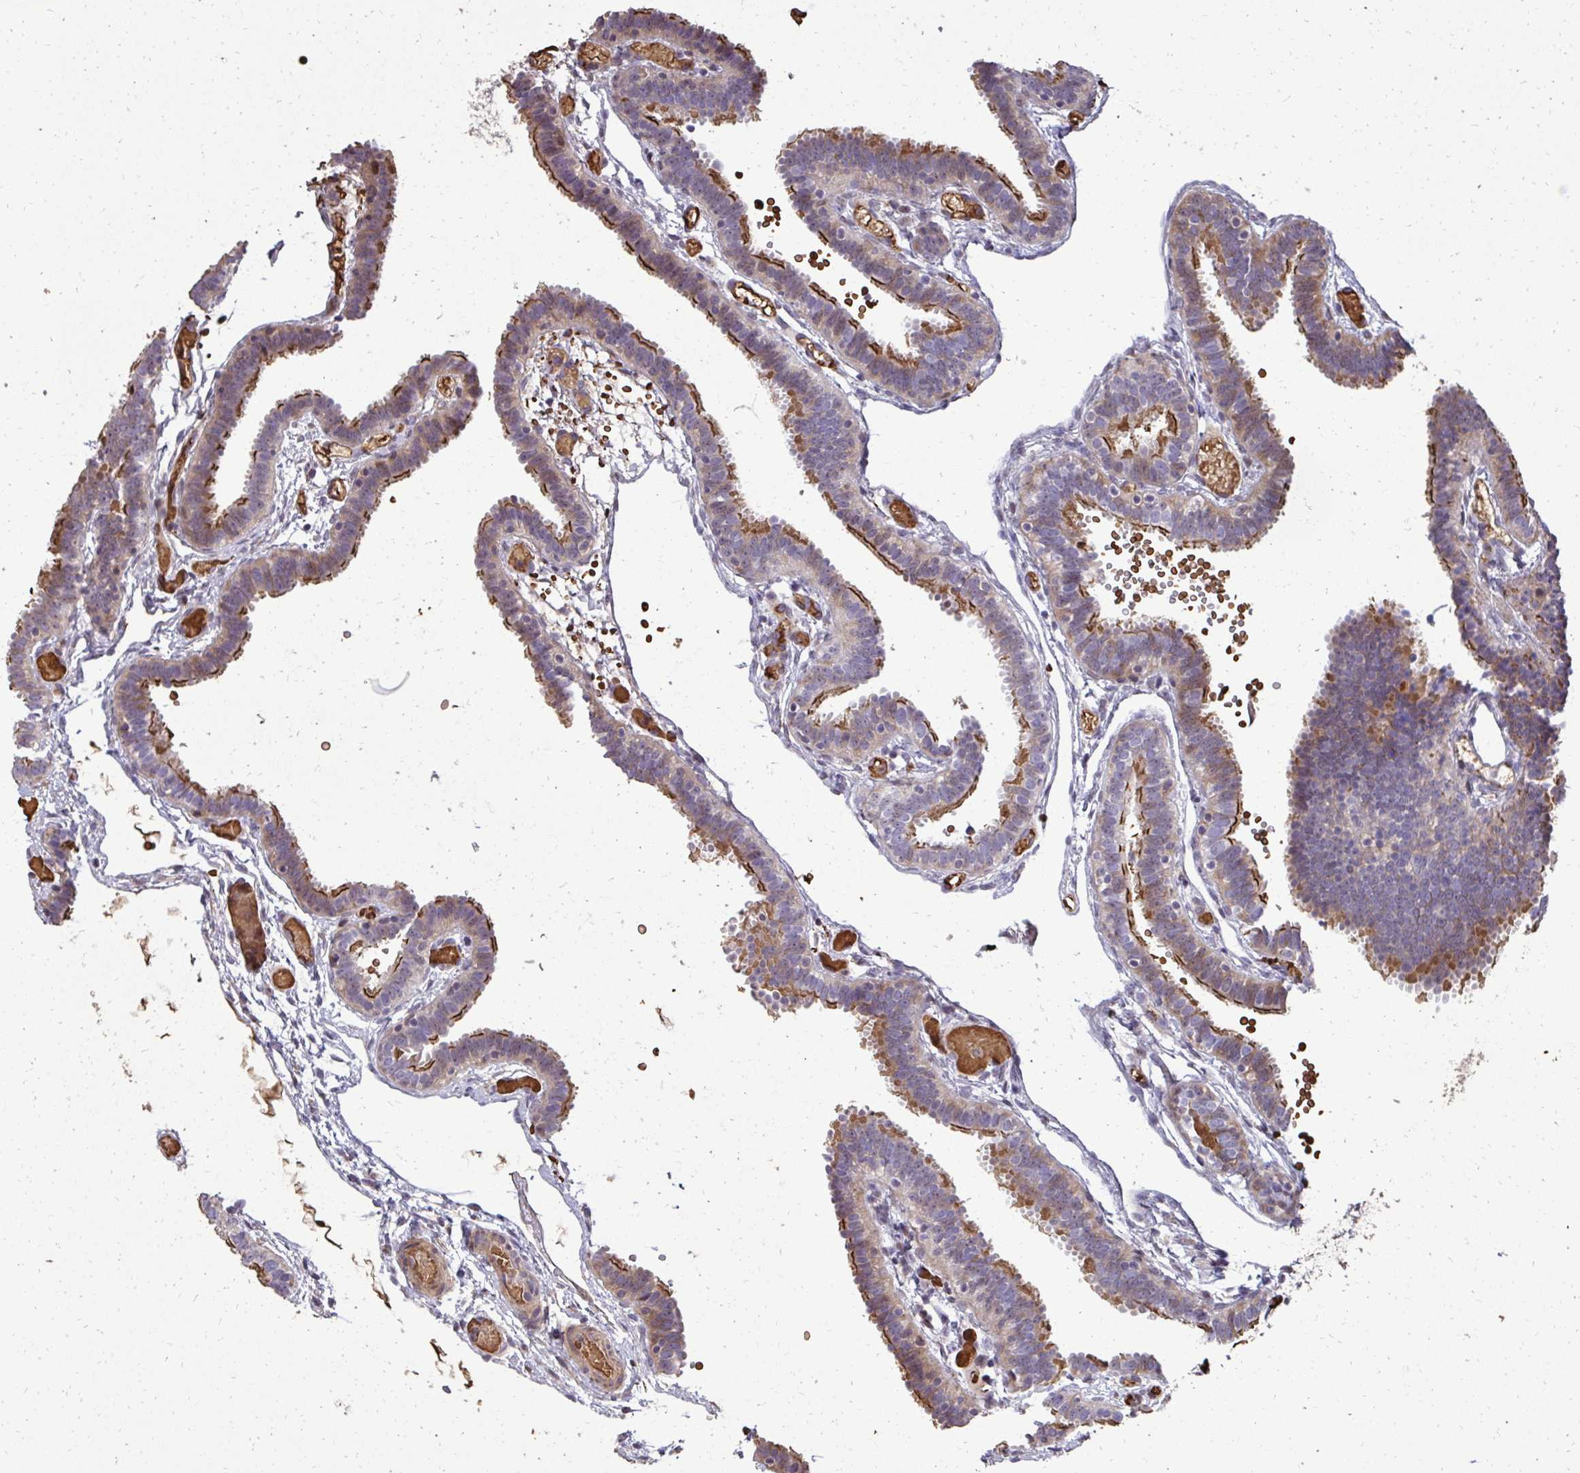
{"staining": {"intensity": "moderate", "quantity": "25%-75%", "location": "cytoplasmic/membranous"}, "tissue": "fallopian tube", "cell_type": "Glandular cells", "image_type": "normal", "snomed": [{"axis": "morphology", "description": "Normal tissue, NOS"}, {"axis": "topography", "description": "Fallopian tube"}], "caption": "Protein expression analysis of normal fallopian tube exhibits moderate cytoplasmic/membranous positivity in approximately 25%-75% of glandular cells. The staining was performed using DAB, with brown indicating positive protein expression. Nuclei are stained blue with hematoxylin.", "gene": "FIBCD1", "patient": {"sex": "female", "age": 37}}